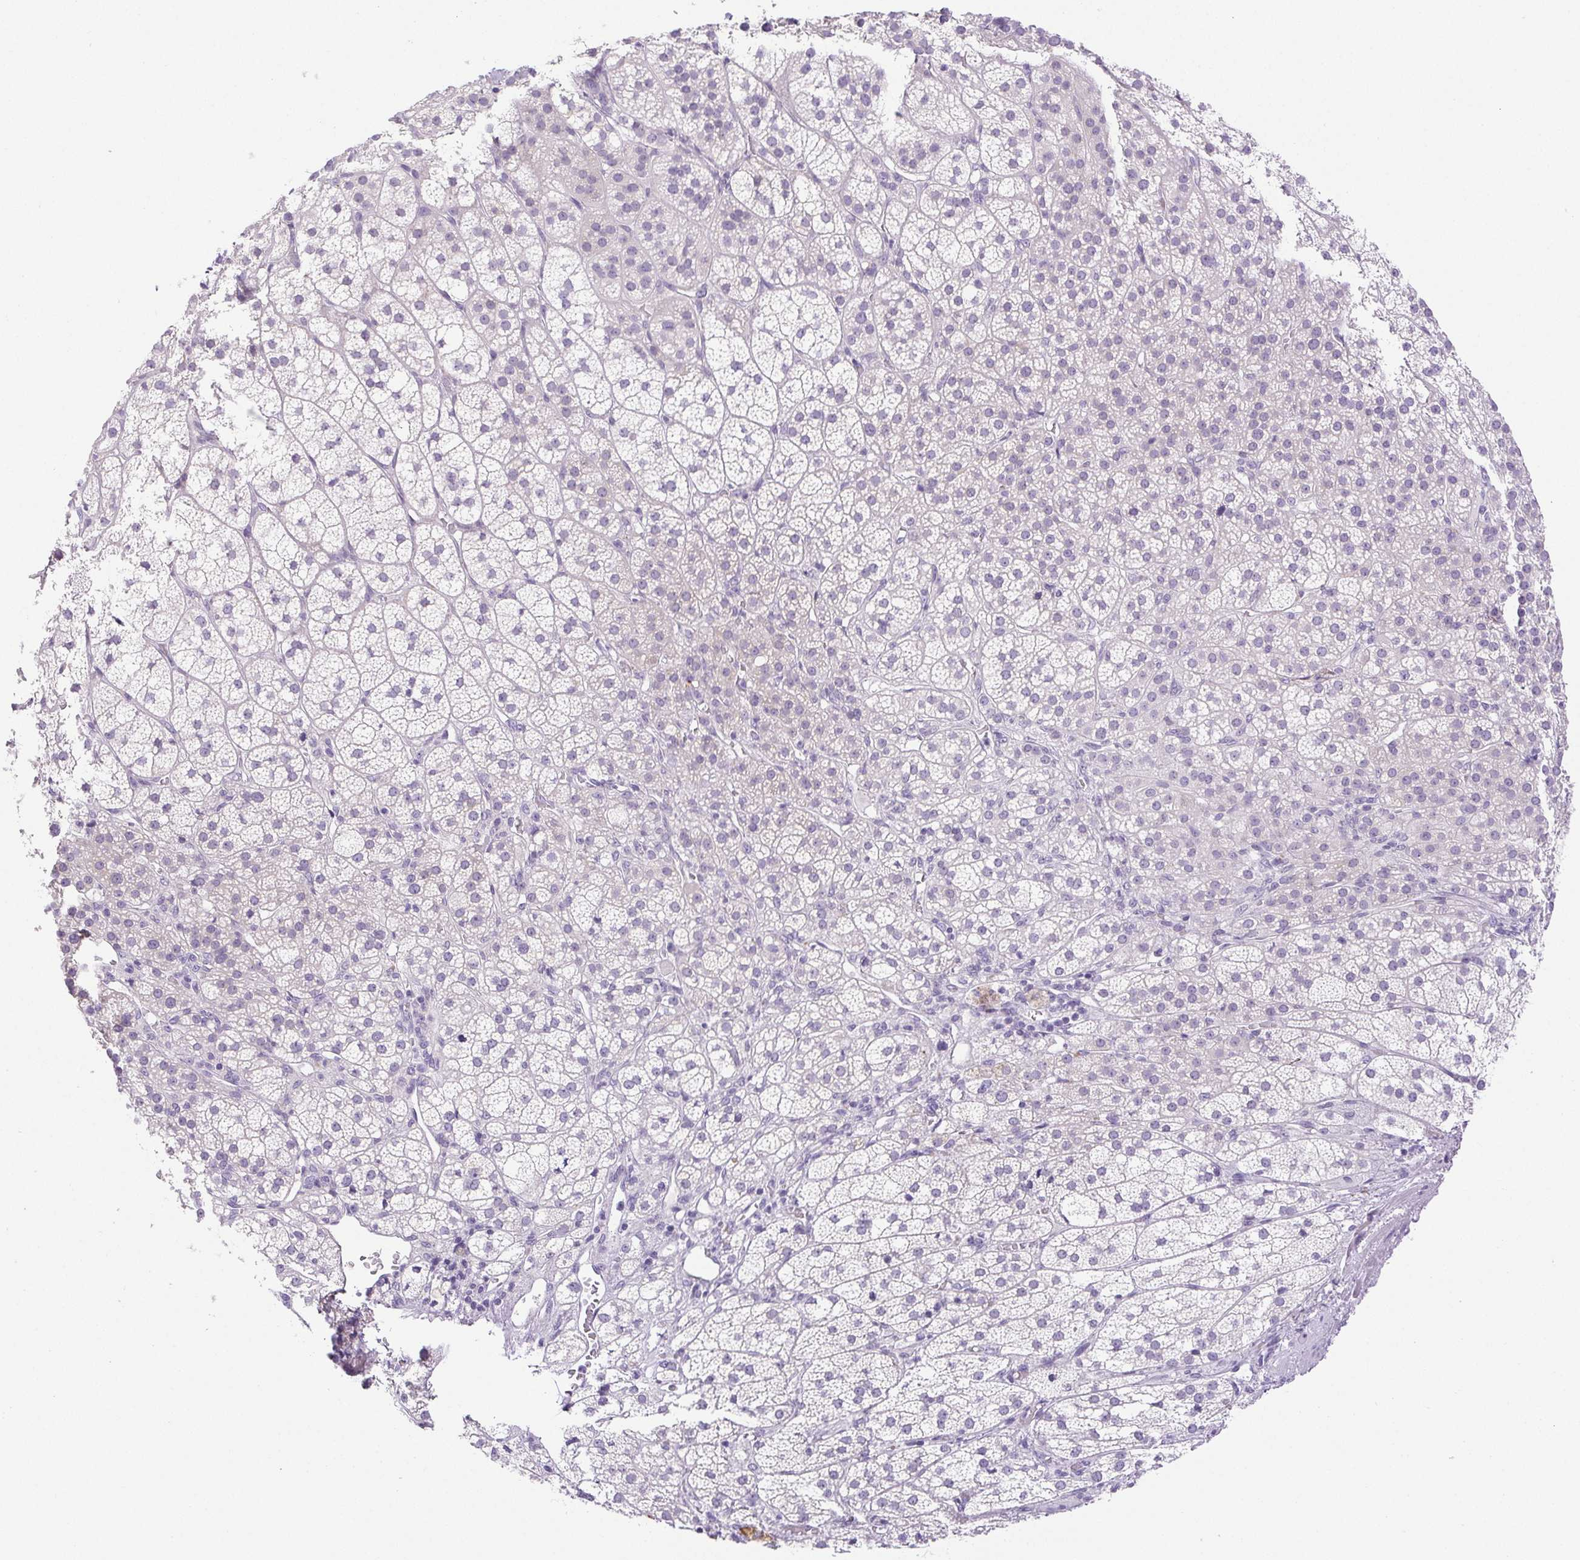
{"staining": {"intensity": "negative", "quantity": "none", "location": "none"}, "tissue": "adrenal gland", "cell_type": "Glandular cells", "image_type": "normal", "snomed": [{"axis": "morphology", "description": "Normal tissue, NOS"}, {"axis": "topography", "description": "Adrenal gland"}], "caption": "This histopathology image is of normal adrenal gland stained with immunohistochemistry to label a protein in brown with the nuclei are counter-stained blue. There is no staining in glandular cells.", "gene": "PAPPA2", "patient": {"sex": "female", "age": 60}}